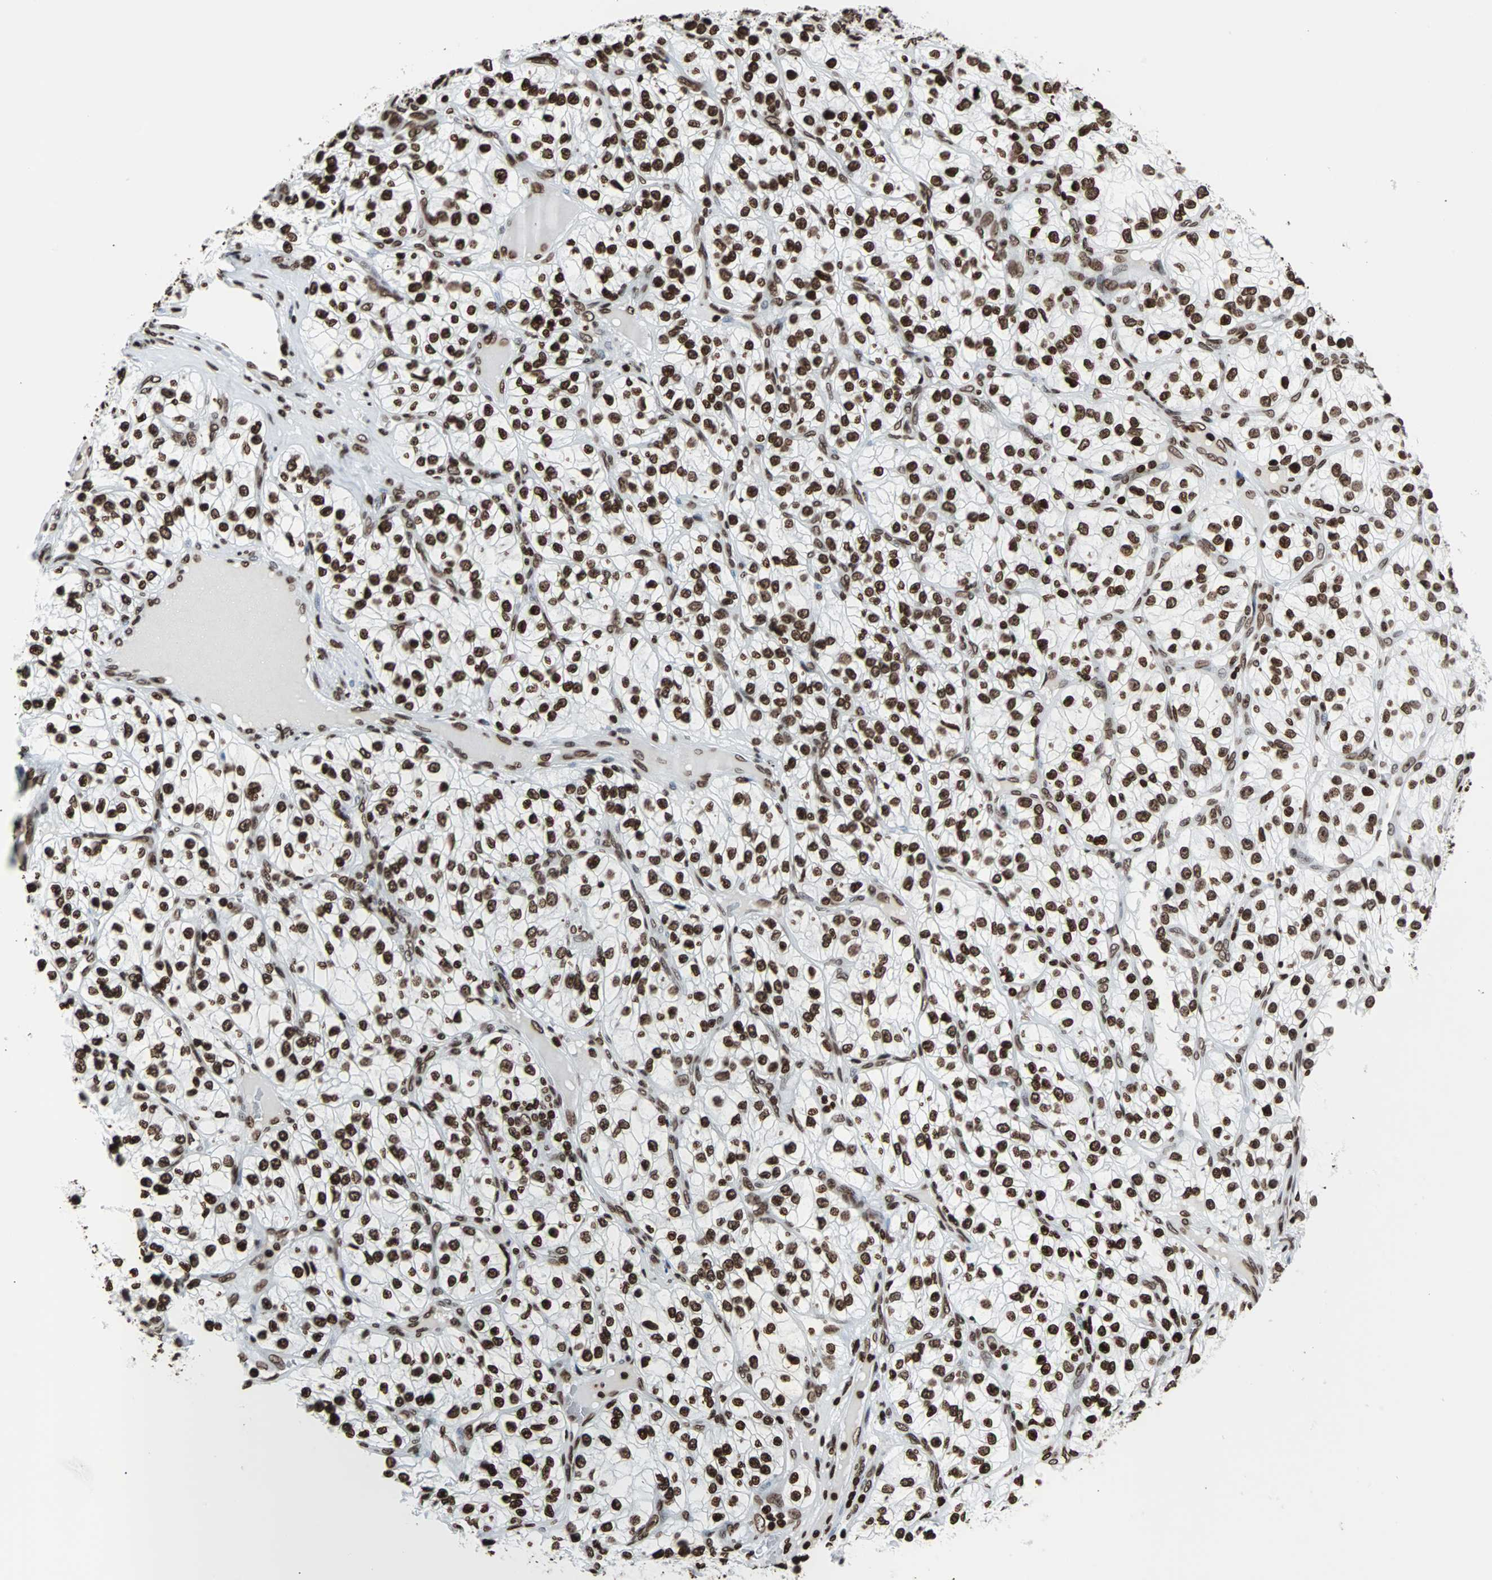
{"staining": {"intensity": "strong", "quantity": ">75%", "location": "nuclear"}, "tissue": "renal cancer", "cell_type": "Tumor cells", "image_type": "cancer", "snomed": [{"axis": "morphology", "description": "Adenocarcinoma, NOS"}, {"axis": "topography", "description": "Kidney"}], "caption": "A high amount of strong nuclear staining is seen in about >75% of tumor cells in renal adenocarcinoma tissue.", "gene": "H2BC18", "patient": {"sex": "female", "age": 57}}